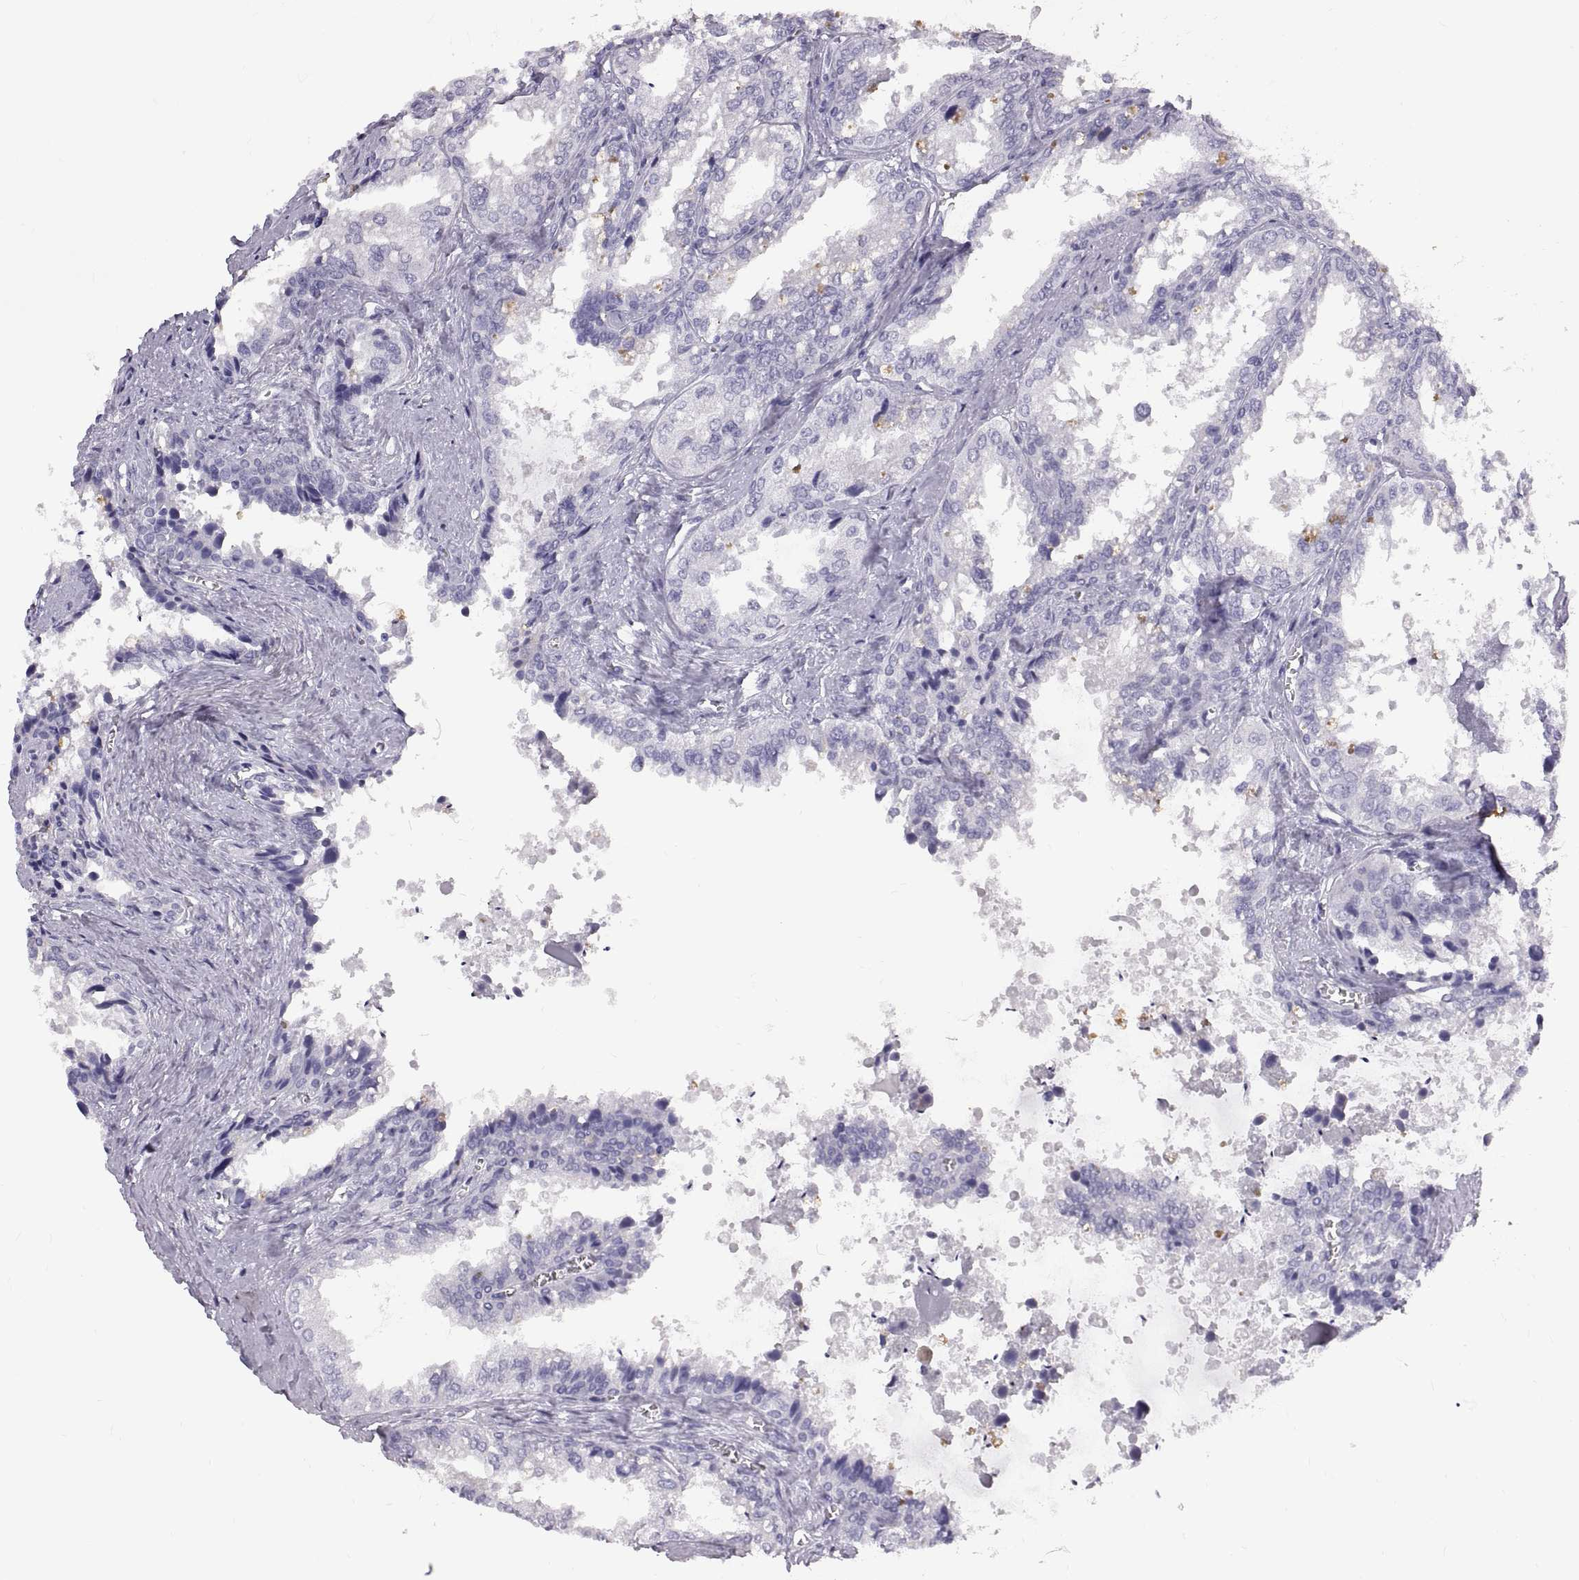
{"staining": {"intensity": "negative", "quantity": "none", "location": "none"}, "tissue": "seminal vesicle", "cell_type": "Glandular cells", "image_type": "normal", "snomed": [{"axis": "morphology", "description": "Normal tissue, NOS"}, {"axis": "topography", "description": "Seminal veicle"}], "caption": "IHC image of benign seminal vesicle: seminal vesicle stained with DAB displays no significant protein expression in glandular cells.", "gene": "WFDC8", "patient": {"sex": "male", "age": 67}}